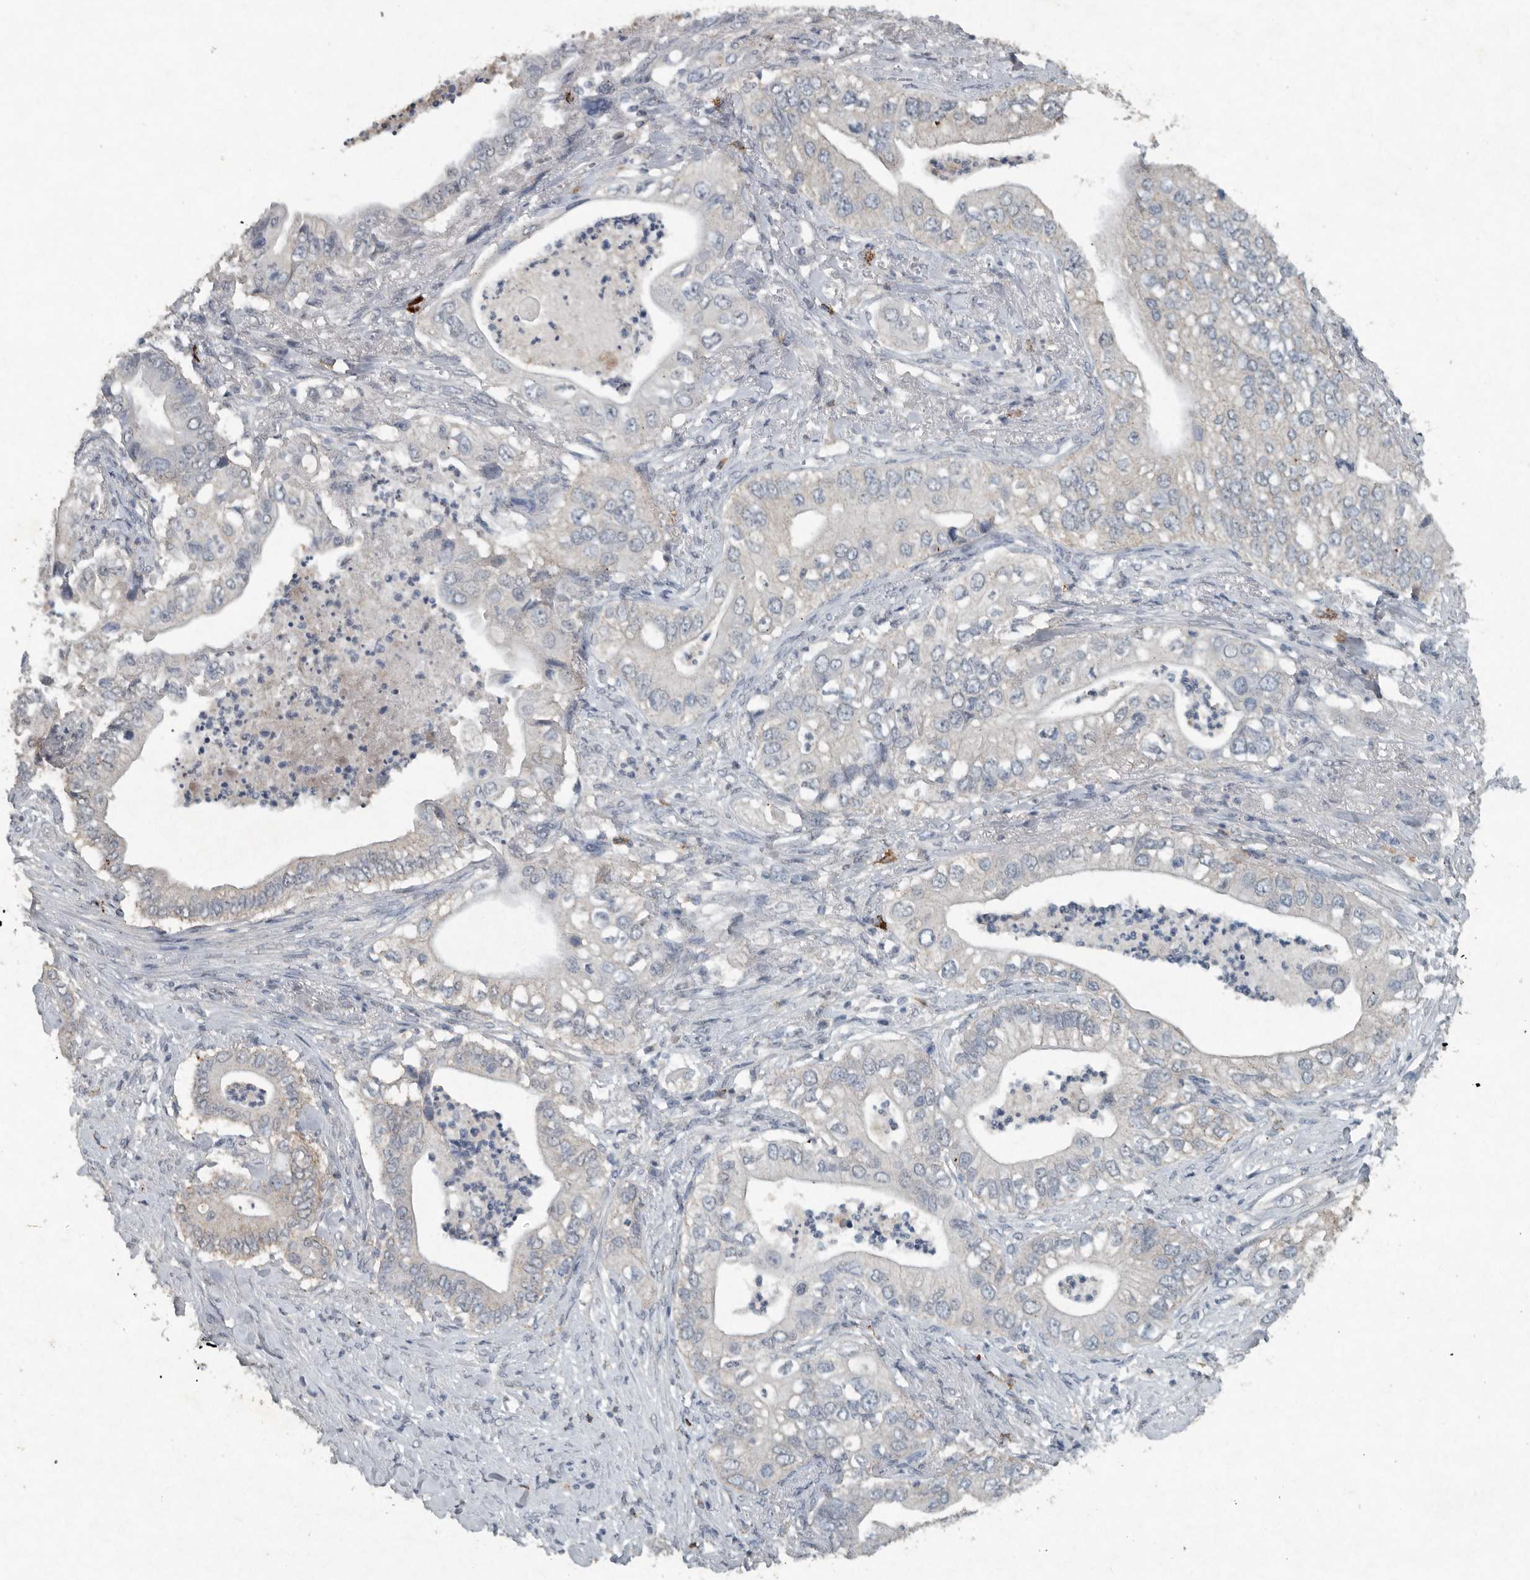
{"staining": {"intensity": "negative", "quantity": "none", "location": "none"}, "tissue": "pancreatic cancer", "cell_type": "Tumor cells", "image_type": "cancer", "snomed": [{"axis": "morphology", "description": "Adenocarcinoma, NOS"}, {"axis": "topography", "description": "Pancreas"}], "caption": "The immunohistochemistry histopathology image has no significant positivity in tumor cells of pancreatic adenocarcinoma tissue.", "gene": "IL20", "patient": {"sex": "female", "age": 78}}